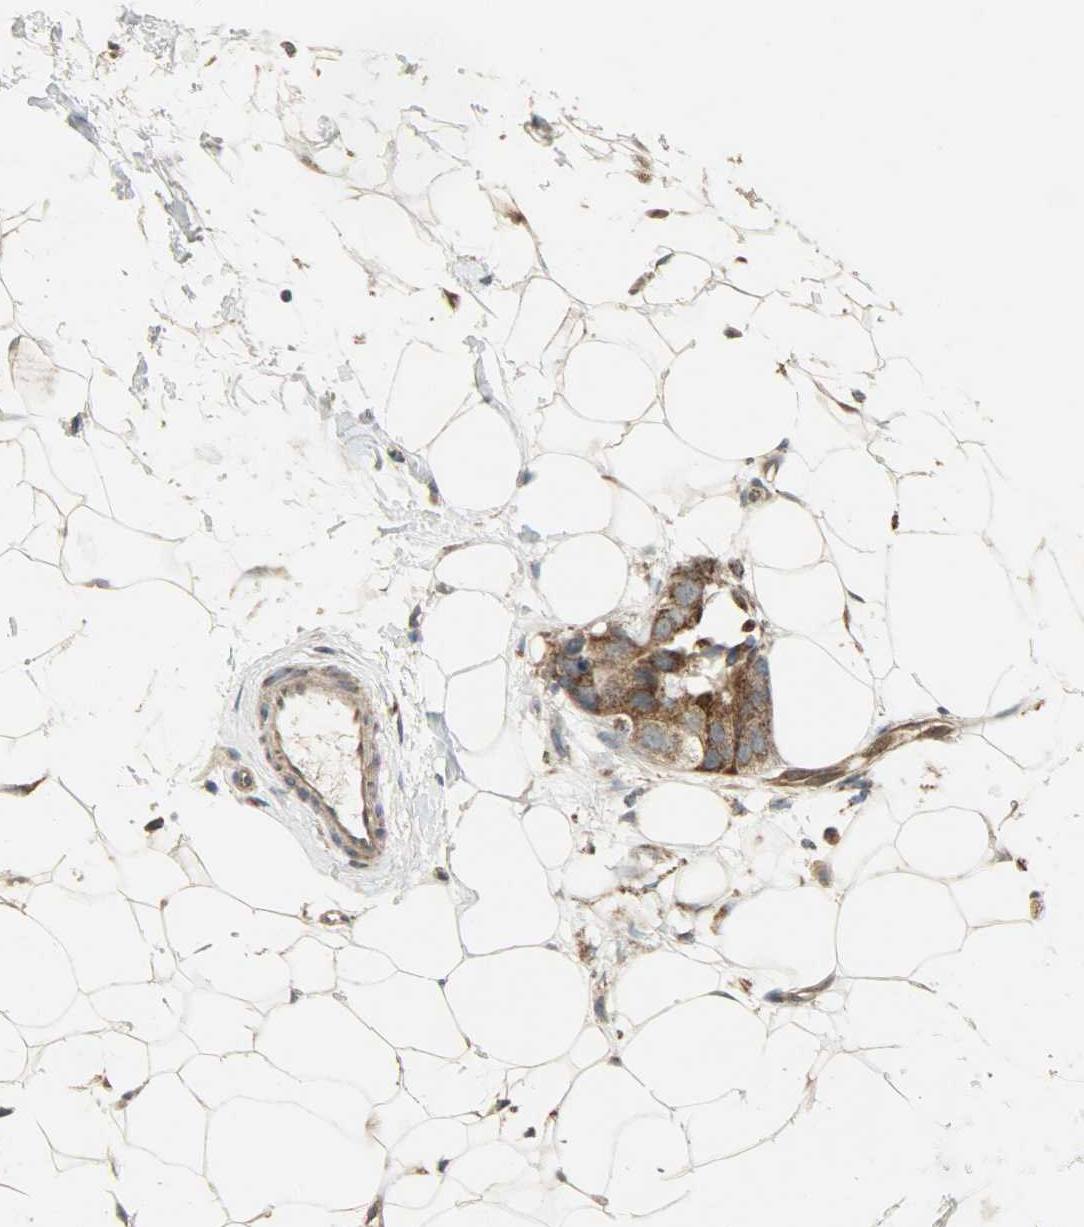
{"staining": {"intensity": "strong", "quantity": ">75%", "location": "cytoplasmic/membranous"}, "tissue": "breast cancer", "cell_type": "Tumor cells", "image_type": "cancer", "snomed": [{"axis": "morphology", "description": "Duct carcinoma"}, {"axis": "topography", "description": "Breast"}], "caption": "DAB (3,3'-diaminobenzidine) immunohistochemical staining of breast cancer (intraductal carcinoma) reveals strong cytoplasmic/membranous protein expression in approximately >75% of tumor cells.", "gene": "AMT", "patient": {"sex": "female", "age": 40}}